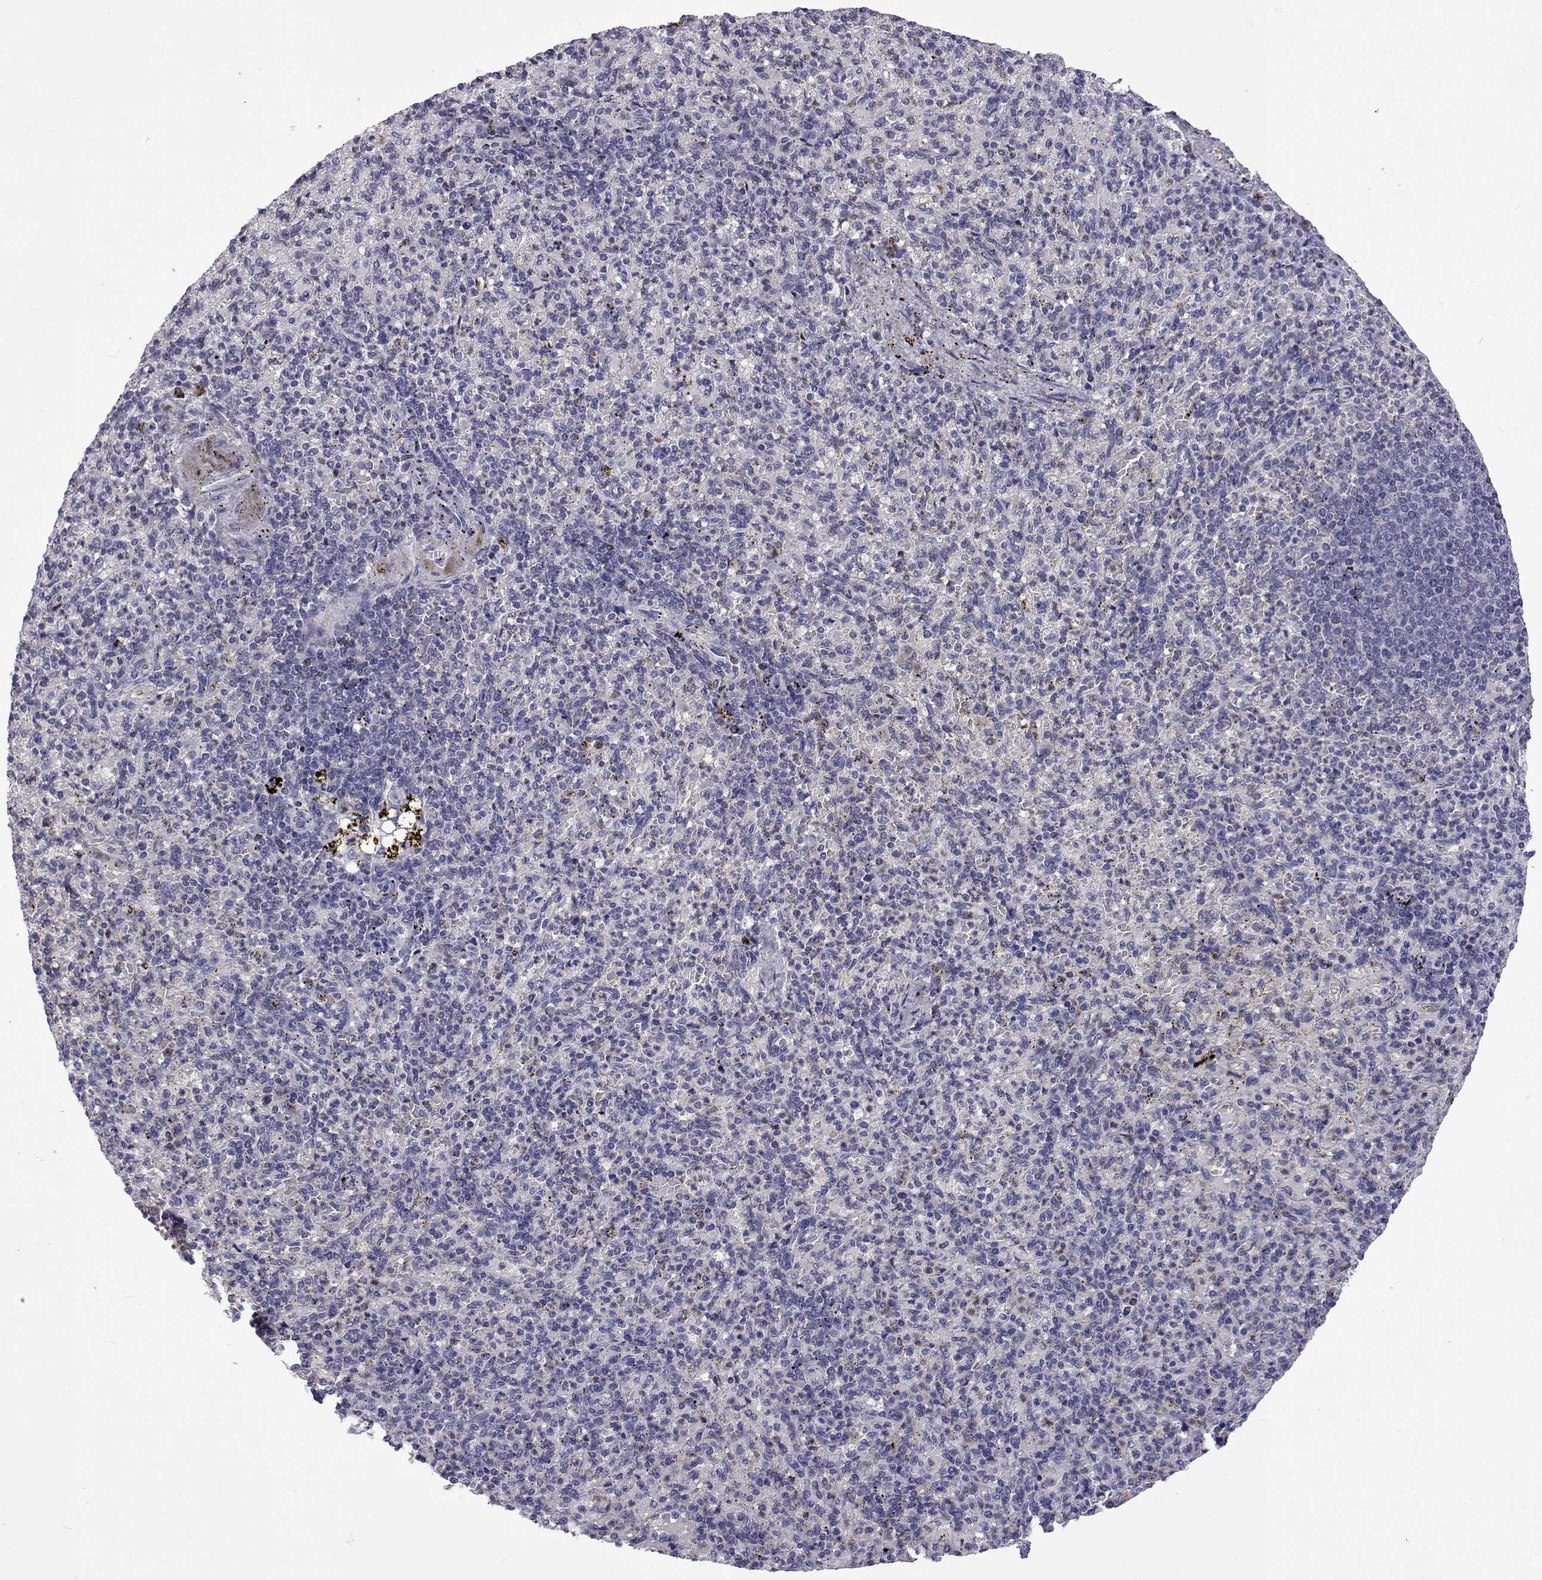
{"staining": {"intensity": "negative", "quantity": "none", "location": "none"}, "tissue": "spleen", "cell_type": "Cells in red pulp", "image_type": "normal", "snomed": [{"axis": "morphology", "description": "Normal tissue, NOS"}, {"axis": "topography", "description": "Spleen"}], "caption": "The photomicrograph displays no staining of cells in red pulp in unremarkable spleen.", "gene": "TCF15", "patient": {"sex": "female", "age": 74}}